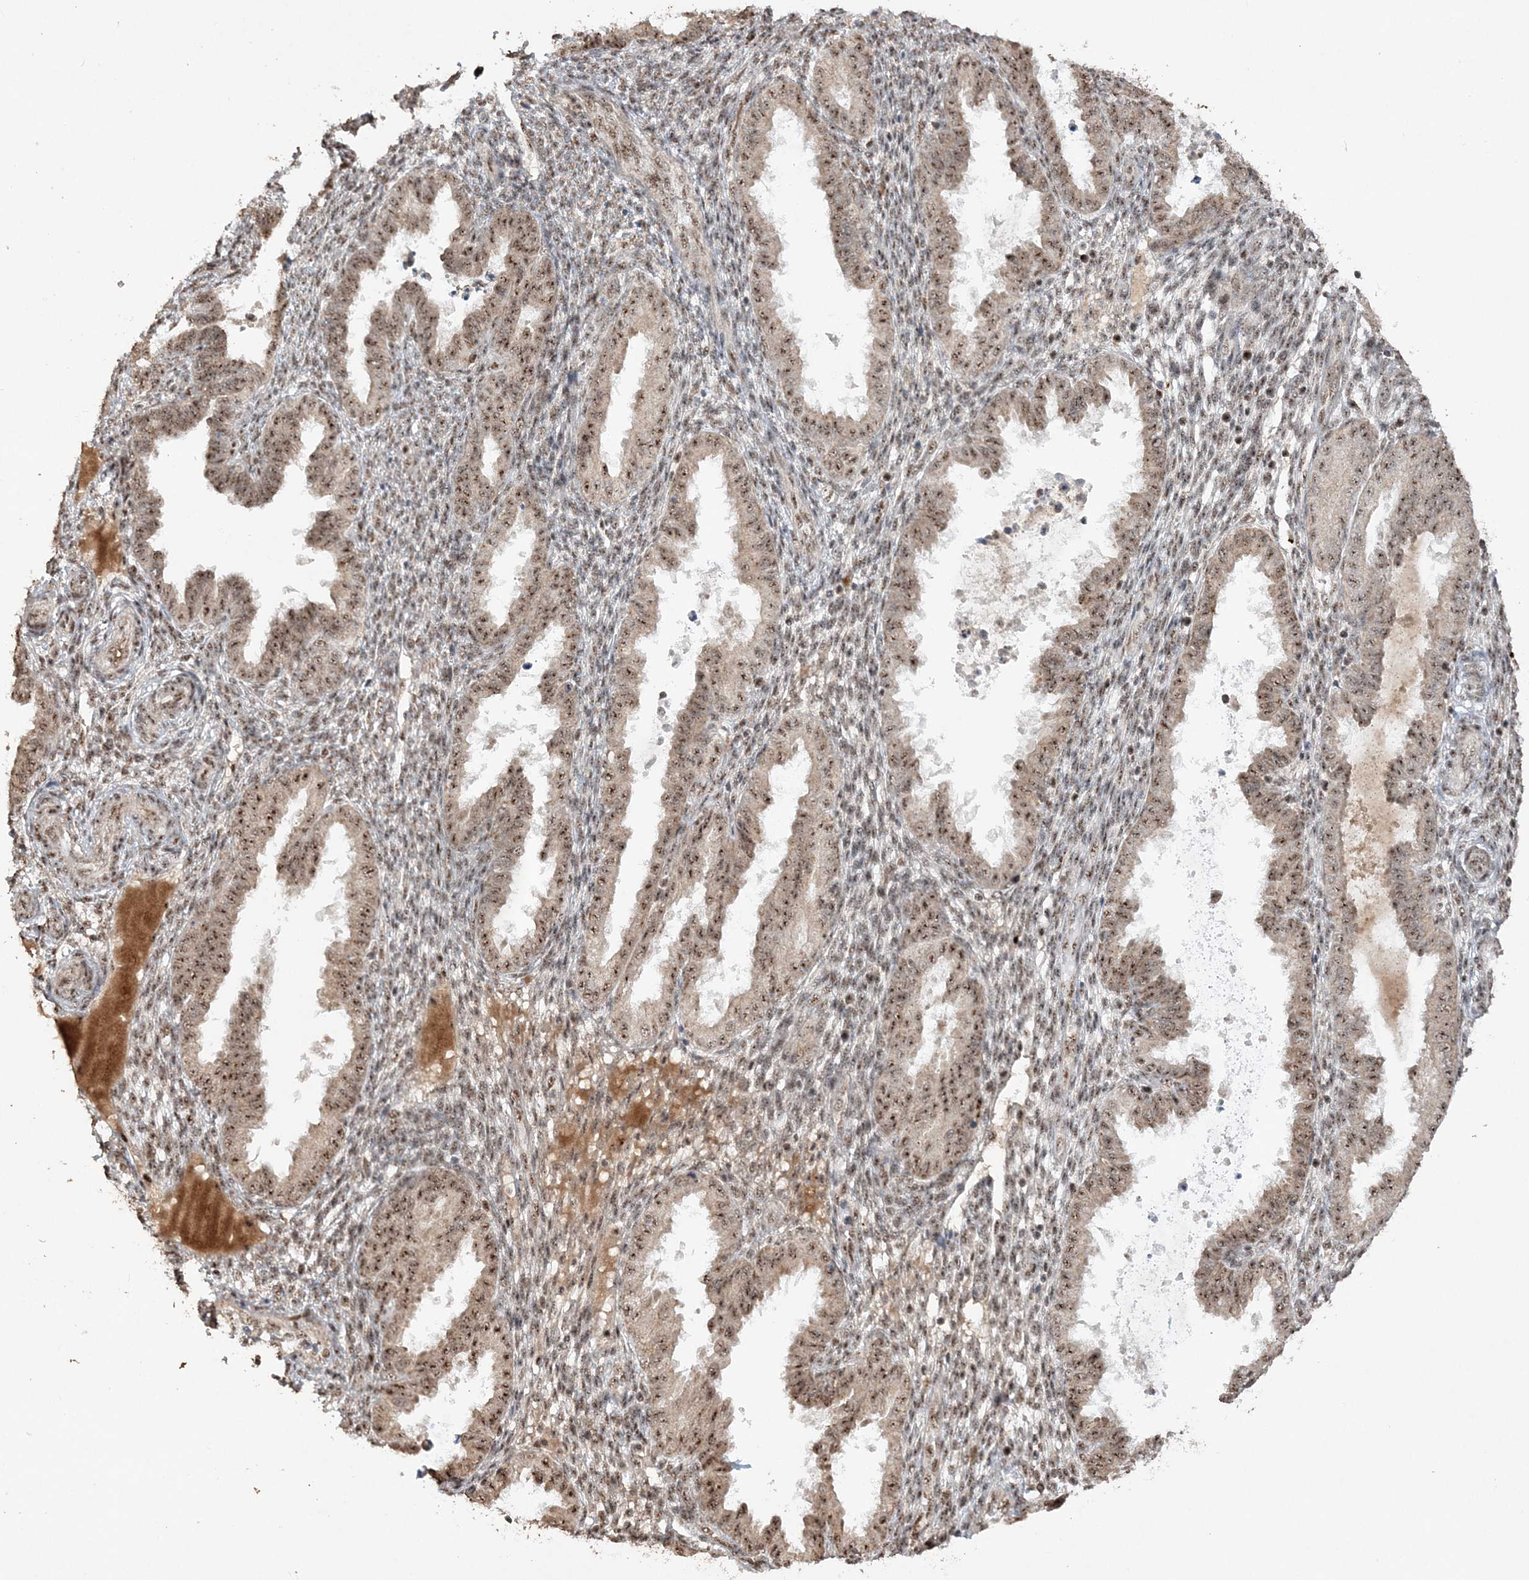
{"staining": {"intensity": "moderate", "quantity": "<25%", "location": "nuclear"}, "tissue": "endometrium", "cell_type": "Cells in endometrial stroma", "image_type": "normal", "snomed": [{"axis": "morphology", "description": "Normal tissue, NOS"}, {"axis": "topography", "description": "Endometrium"}], "caption": "Immunohistochemical staining of benign human endometrium reveals low levels of moderate nuclear expression in about <25% of cells in endometrial stroma. The staining is performed using DAB (3,3'-diaminobenzidine) brown chromogen to label protein expression. The nuclei are counter-stained blue using hematoxylin.", "gene": "POLR3B", "patient": {"sex": "female", "age": 33}}